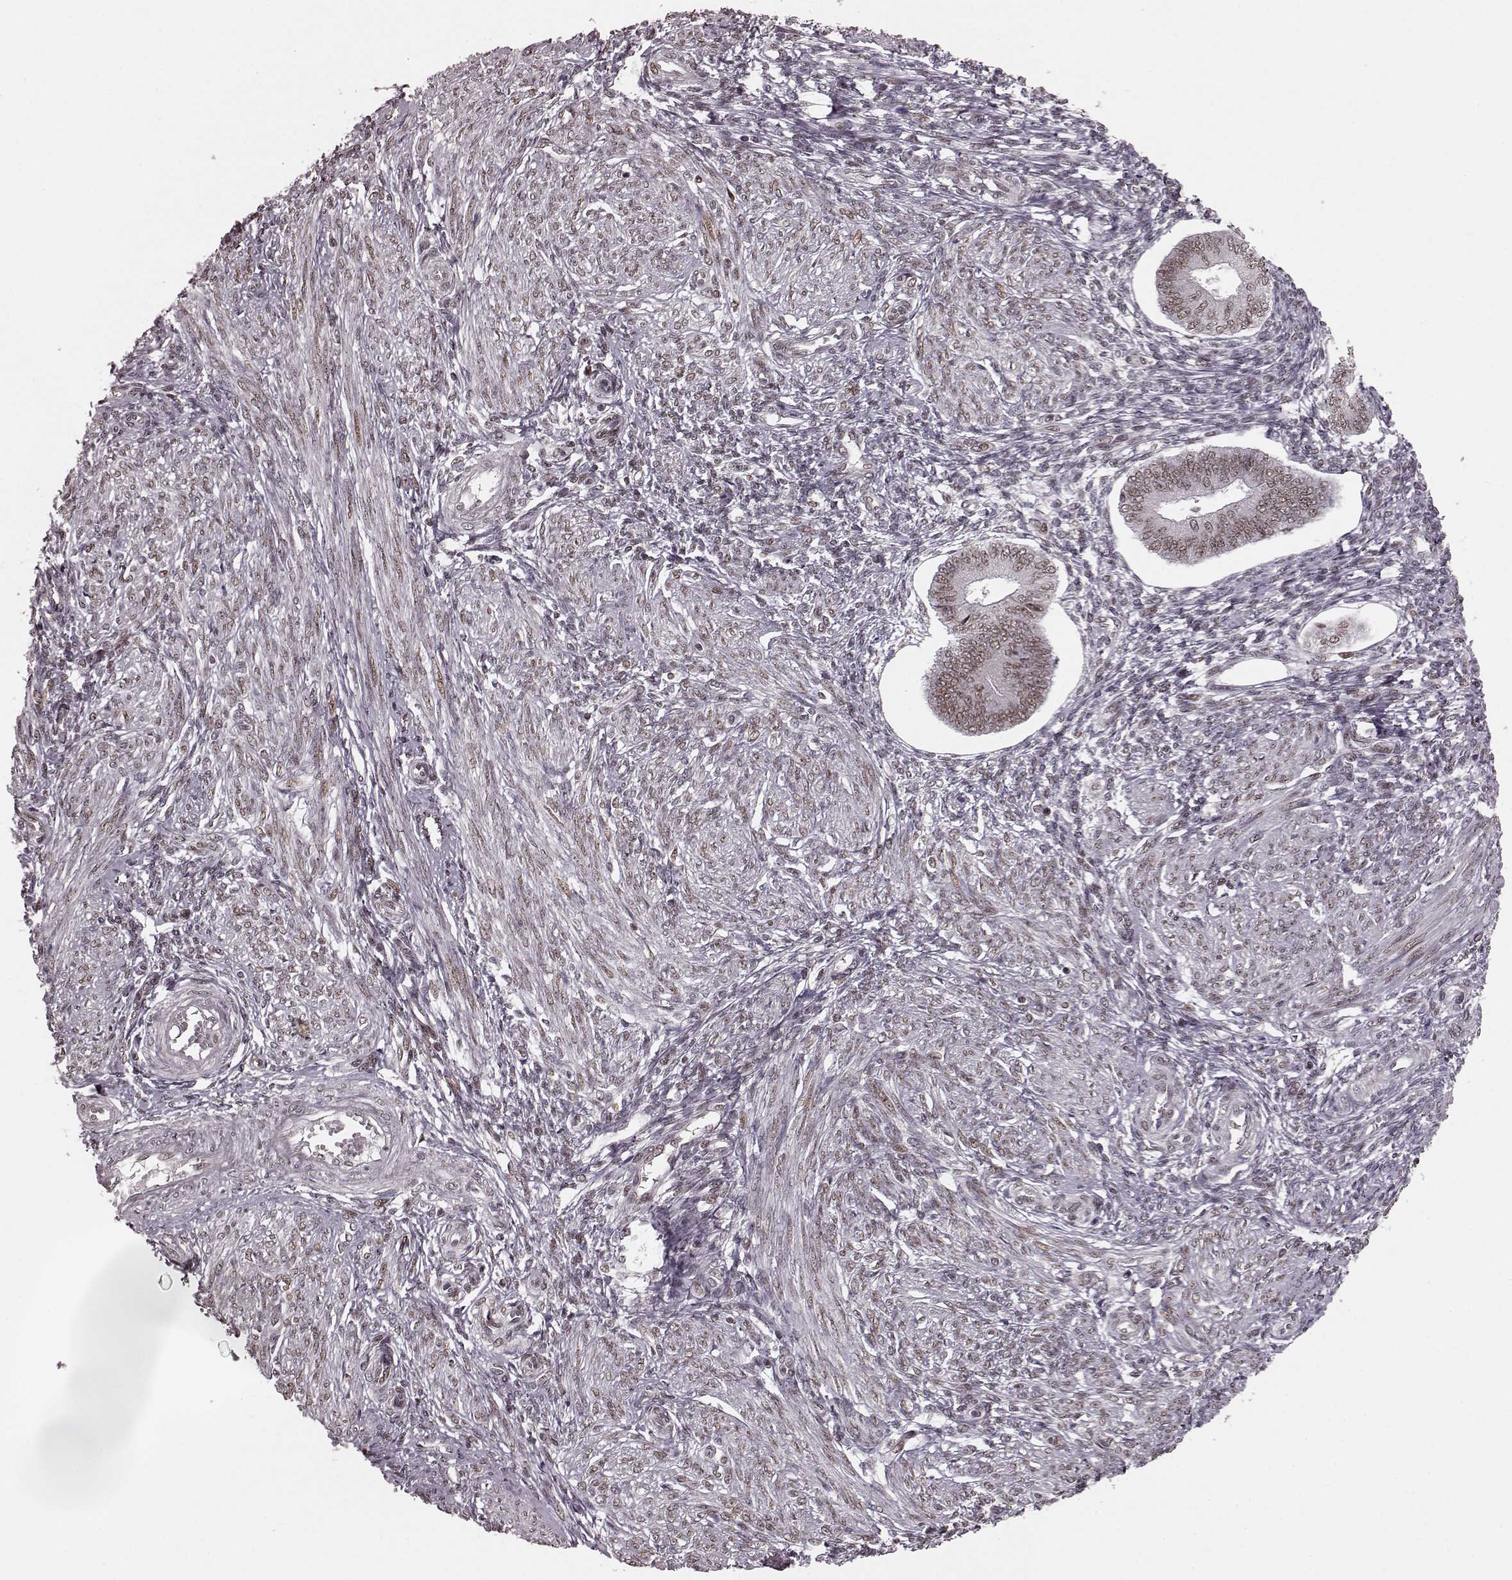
{"staining": {"intensity": "weak", "quantity": ">75%", "location": "nuclear"}, "tissue": "endometrium", "cell_type": "Cells in endometrial stroma", "image_type": "normal", "snomed": [{"axis": "morphology", "description": "Normal tissue, NOS"}, {"axis": "topography", "description": "Endometrium"}], "caption": "A high-resolution image shows IHC staining of unremarkable endometrium, which reveals weak nuclear positivity in about >75% of cells in endometrial stroma. The protein of interest is shown in brown color, while the nuclei are stained blue.", "gene": "NR2C1", "patient": {"sex": "female", "age": 42}}